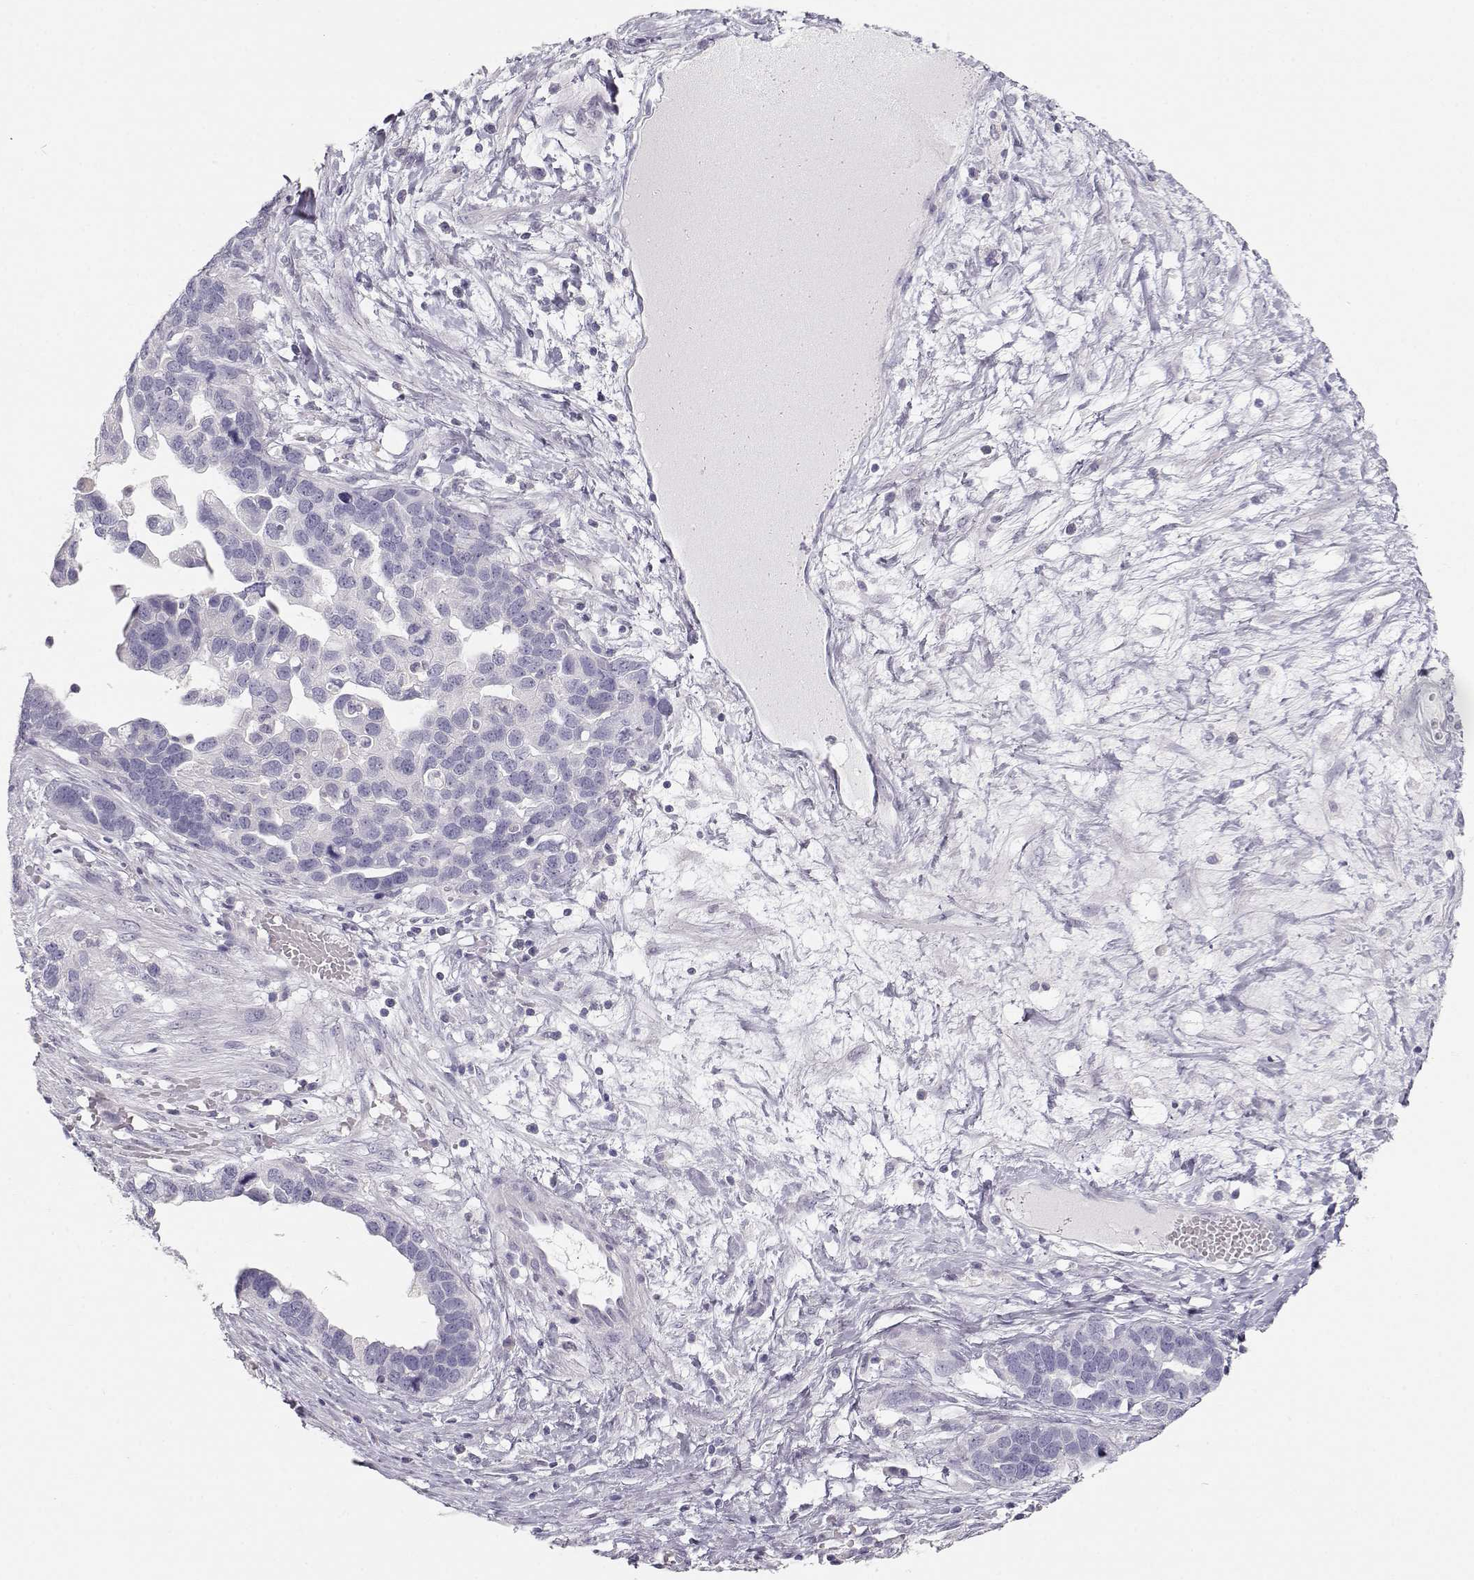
{"staining": {"intensity": "negative", "quantity": "none", "location": "none"}, "tissue": "ovarian cancer", "cell_type": "Tumor cells", "image_type": "cancer", "snomed": [{"axis": "morphology", "description": "Cystadenocarcinoma, serous, NOS"}, {"axis": "topography", "description": "Ovary"}], "caption": "Tumor cells are negative for protein expression in human ovarian serous cystadenocarcinoma.", "gene": "LEPR", "patient": {"sex": "female", "age": 54}}